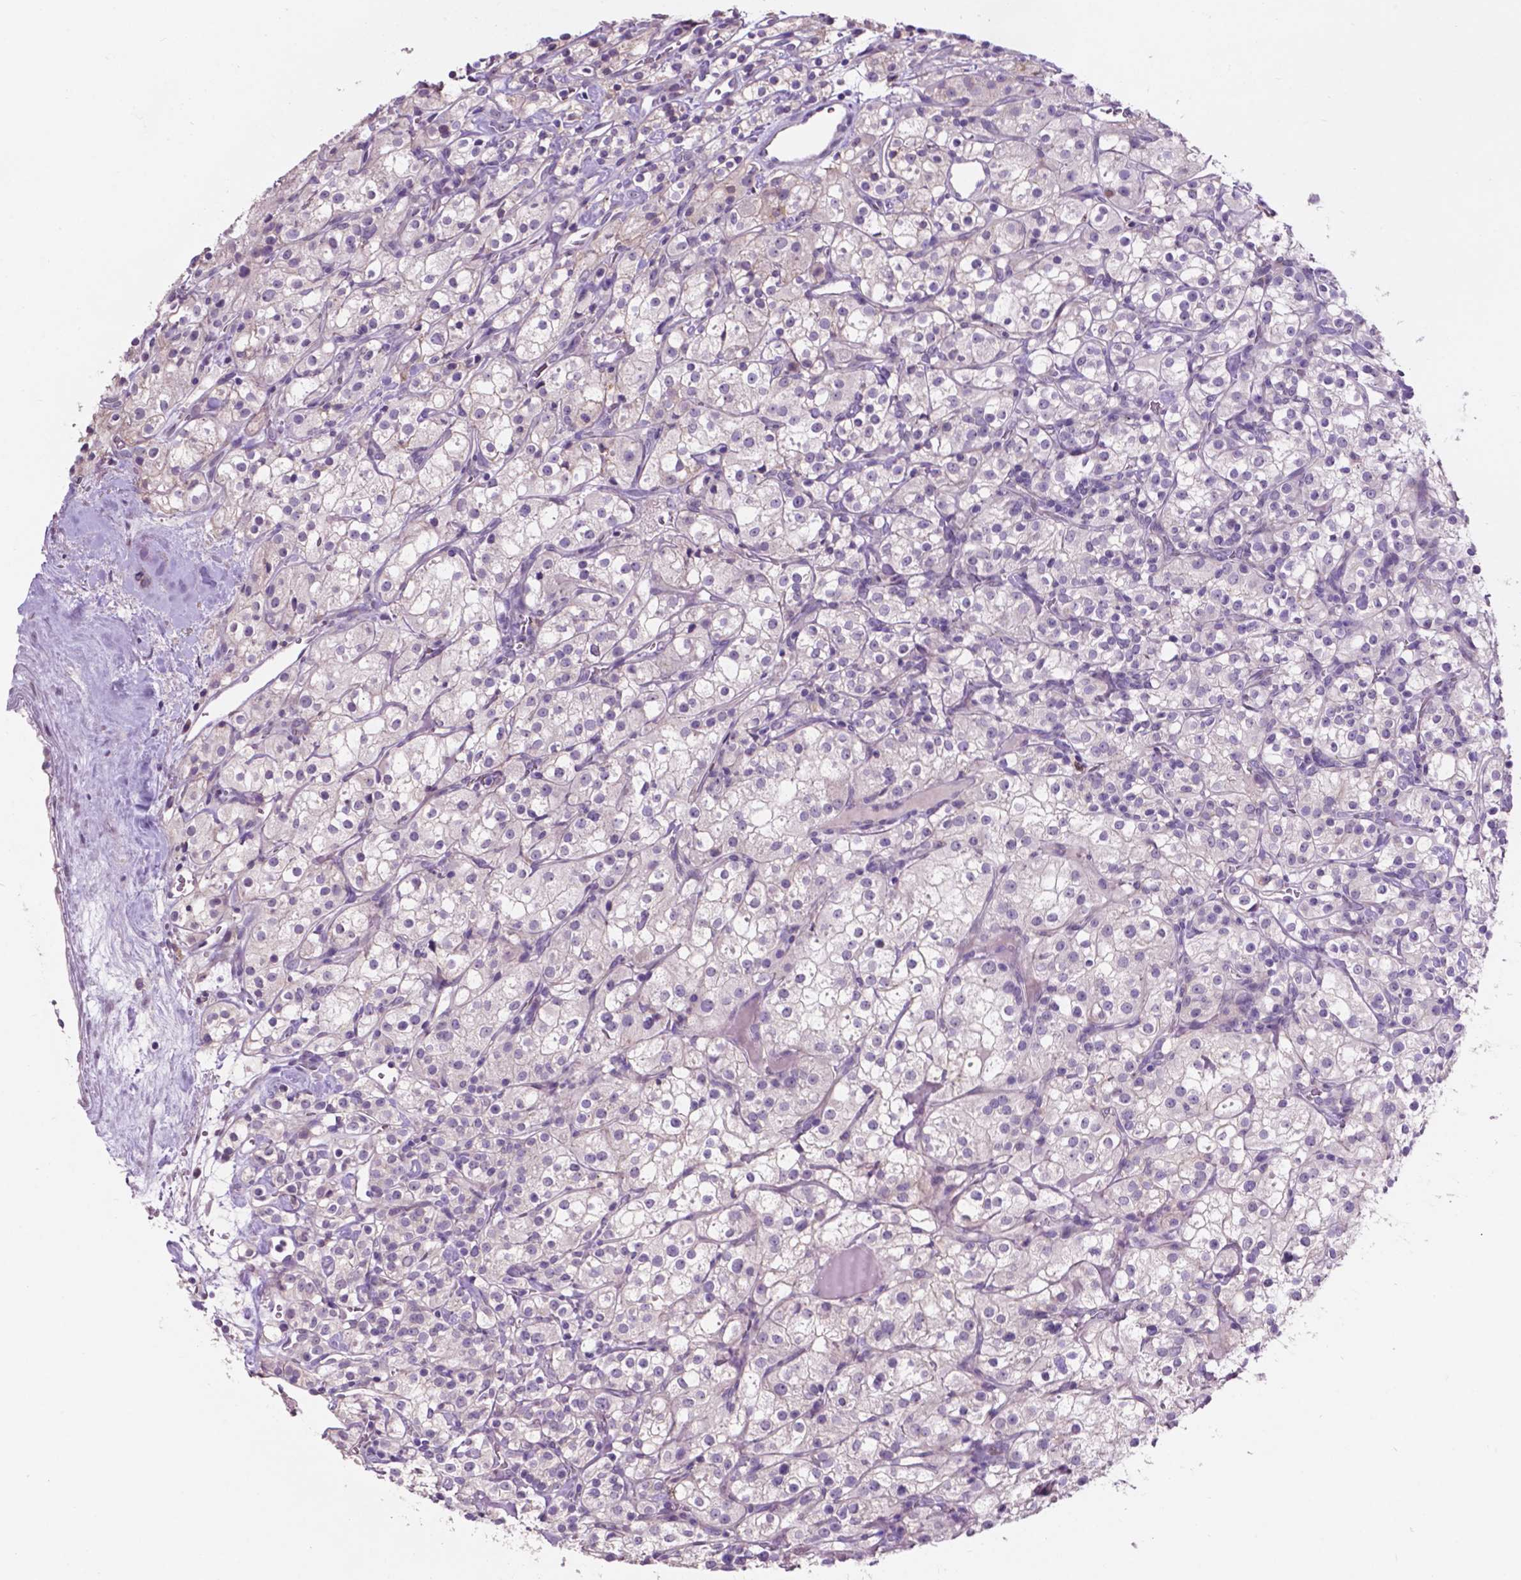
{"staining": {"intensity": "negative", "quantity": "none", "location": "none"}, "tissue": "renal cancer", "cell_type": "Tumor cells", "image_type": "cancer", "snomed": [{"axis": "morphology", "description": "Adenocarcinoma, NOS"}, {"axis": "topography", "description": "Kidney"}], "caption": "This is an immunohistochemistry micrograph of human renal cancer (adenocarcinoma). There is no staining in tumor cells.", "gene": "PLSCR1", "patient": {"sex": "male", "age": 77}}